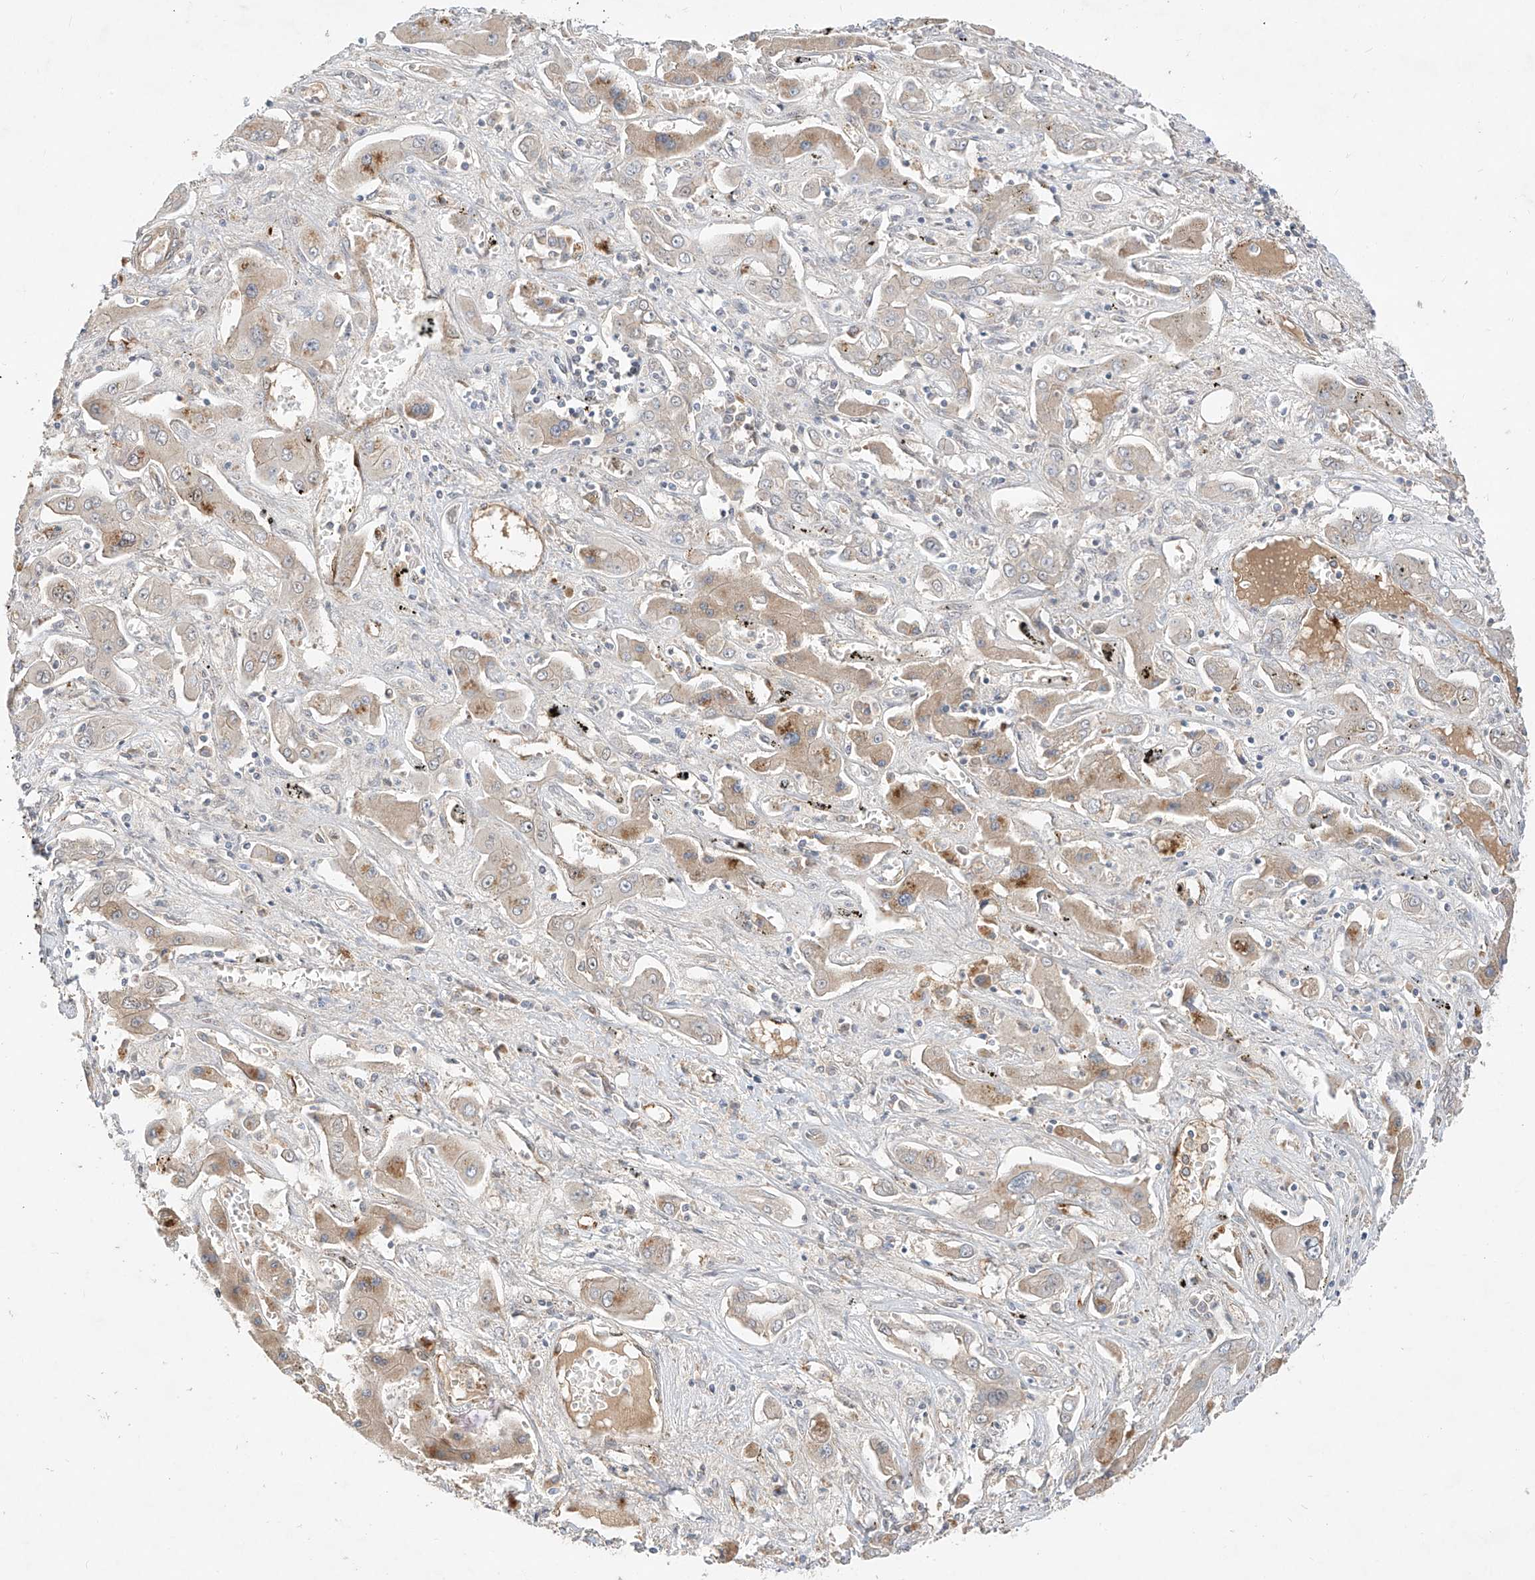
{"staining": {"intensity": "moderate", "quantity": "<25%", "location": "cytoplasmic/membranous"}, "tissue": "liver cancer", "cell_type": "Tumor cells", "image_type": "cancer", "snomed": [{"axis": "morphology", "description": "Cholangiocarcinoma"}, {"axis": "topography", "description": "Liver"}], "caption": "A high-resolution photomicrograph shows immunohistochemistry (IHC) staining of liver cholangiocarcinoma, which demonstrates moderate cytoplasmic/membranous staining in approximately <25% of tumor cells.", "gene": "MRTFA", "patient": {"sex": "male", "age": 67}}